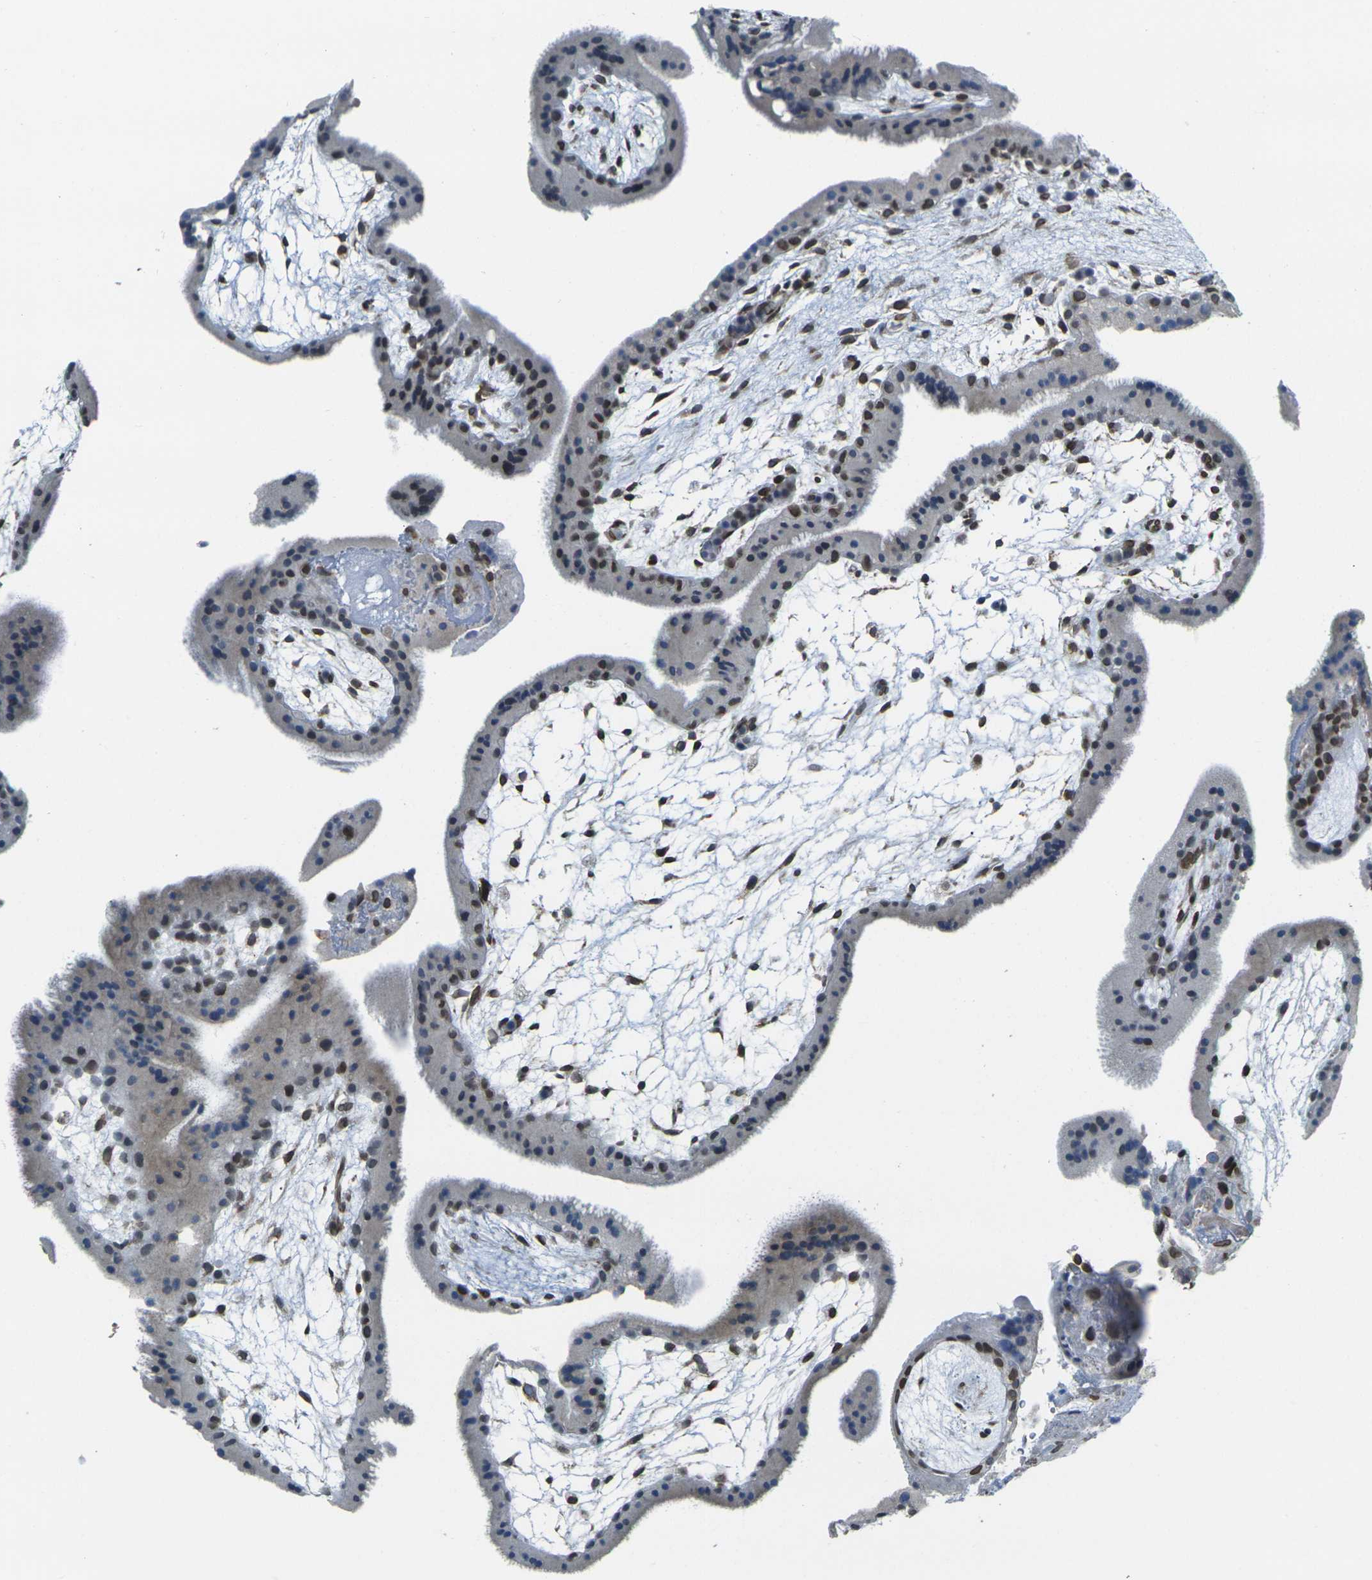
{"staining": {"intensity": "moderate", "quantity": "25%-75%", "location": "cytoplasmic/membranous,nuclear"}, "tissue": "placenta", "cell_type": "Trophoblastic cells", "image_type": "normal", "snomed": [{"axis": "morphology", "description": "Normal tissue, NOS"}, {"axis": "topography", "description": "Placenta"}], "caption": "Placenta stained with a brown dye demonstrates moderate cytoplasmic/membranous,nuclear positive expression in approximately 25%-75% of trophoblastic cells.", "gene": "BRDT", "patient": {"sex": "female", "age": 19}}